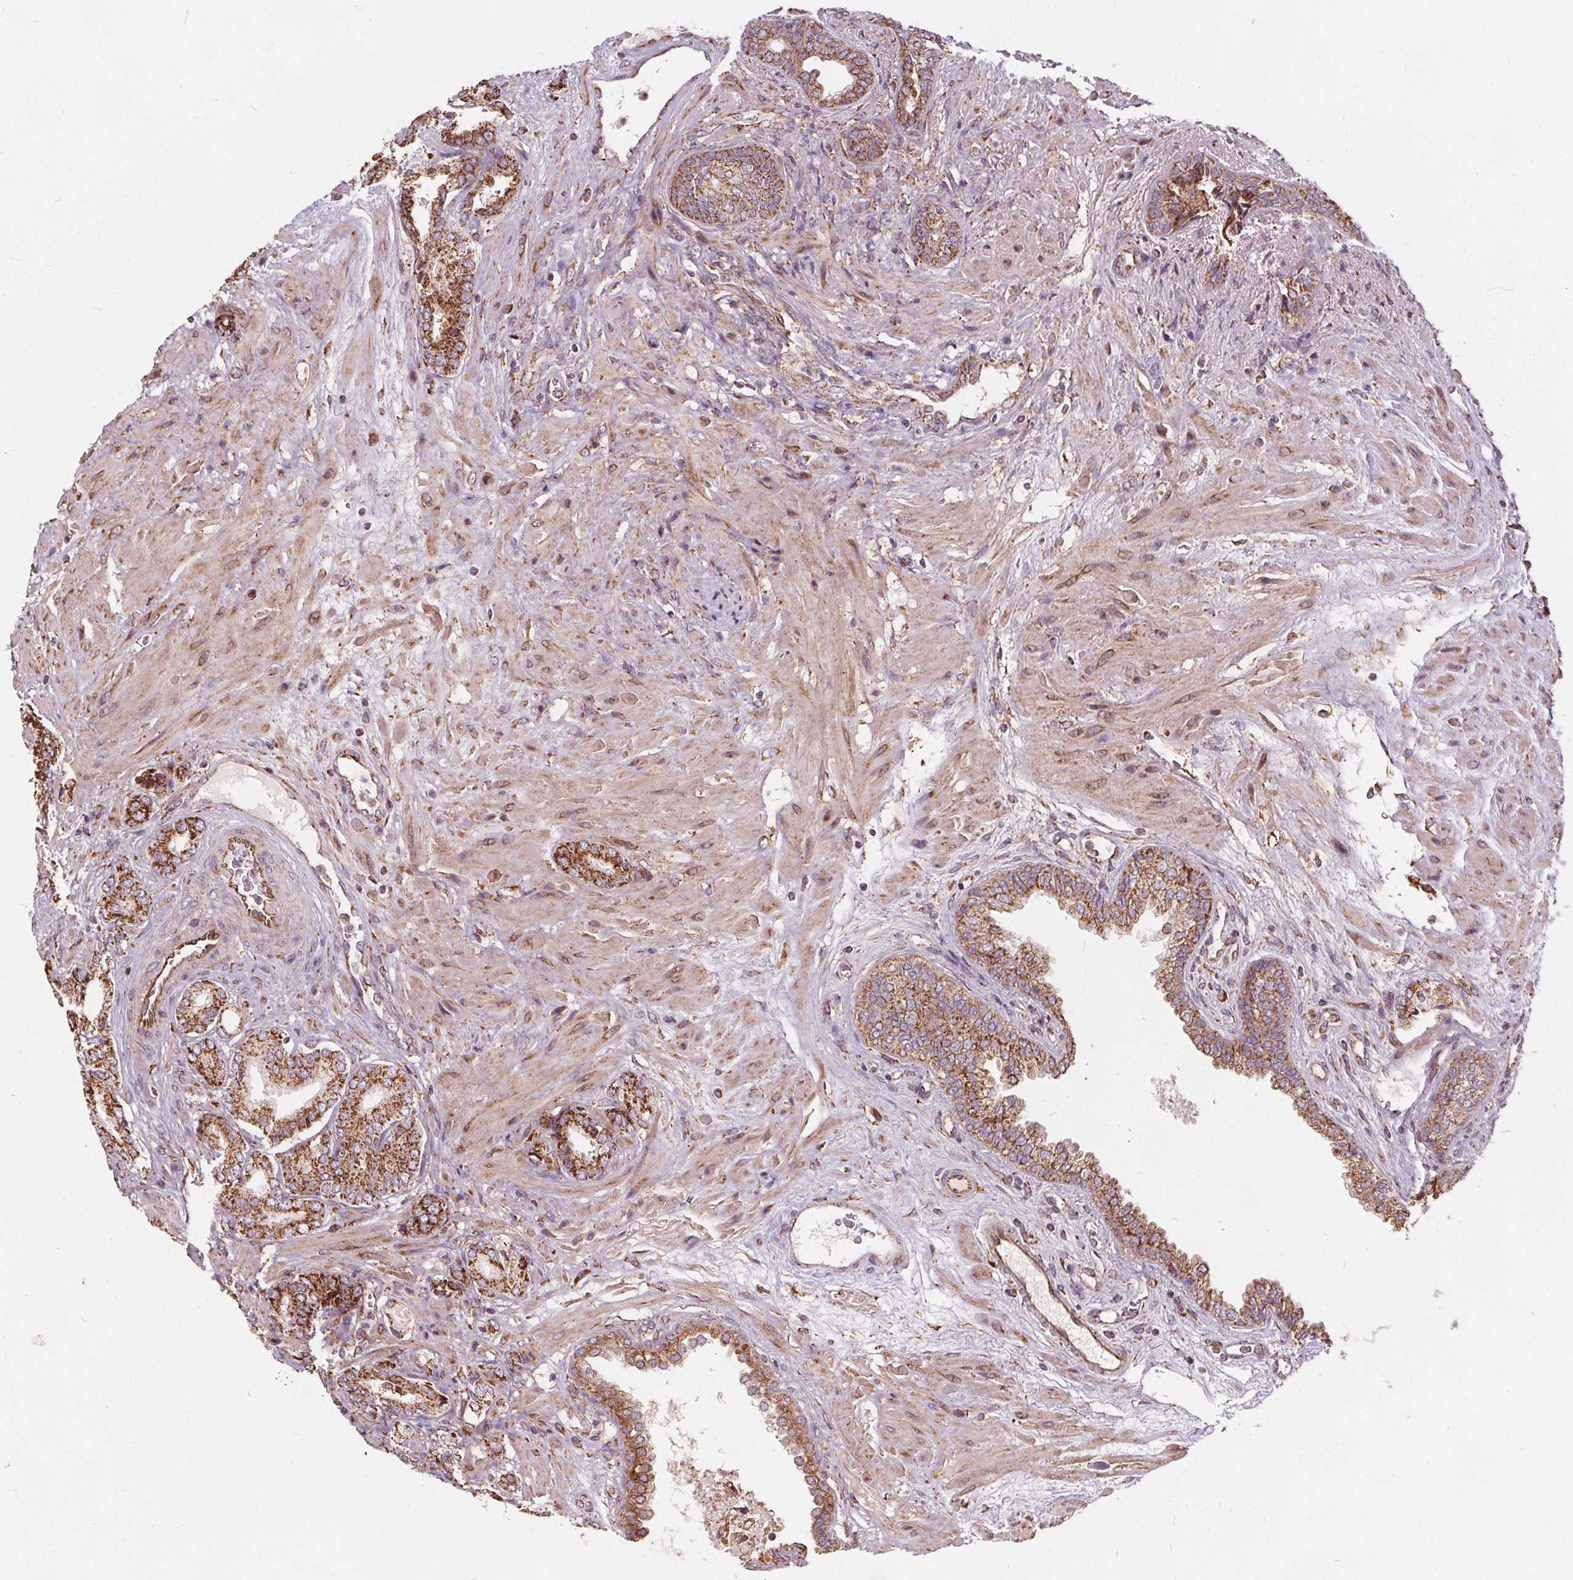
{"staining": {"intensity": "moderate", "quantity": ">75%", "location": "cytoplasmic/membranous"}, "tissue": "prostate cancer", "cell_type": "Tumor cells", "image_type": "cancer", "snomed": [{"axis": "morphology", "description": "Adenocarcinoma, High grade"}, {"axis": "topography", "description": "Prostate"}], "caption": "High-power microscopy captured an immunohistochemistry (IHC) image of adenocarcinoma (high-grade) (prostate), revealing moderate cytoplasmic/membranous staining in approximately >75% of tumor cells.", "gene": "PLSCR3", "patient": {"sex": "male", "age": 56}}